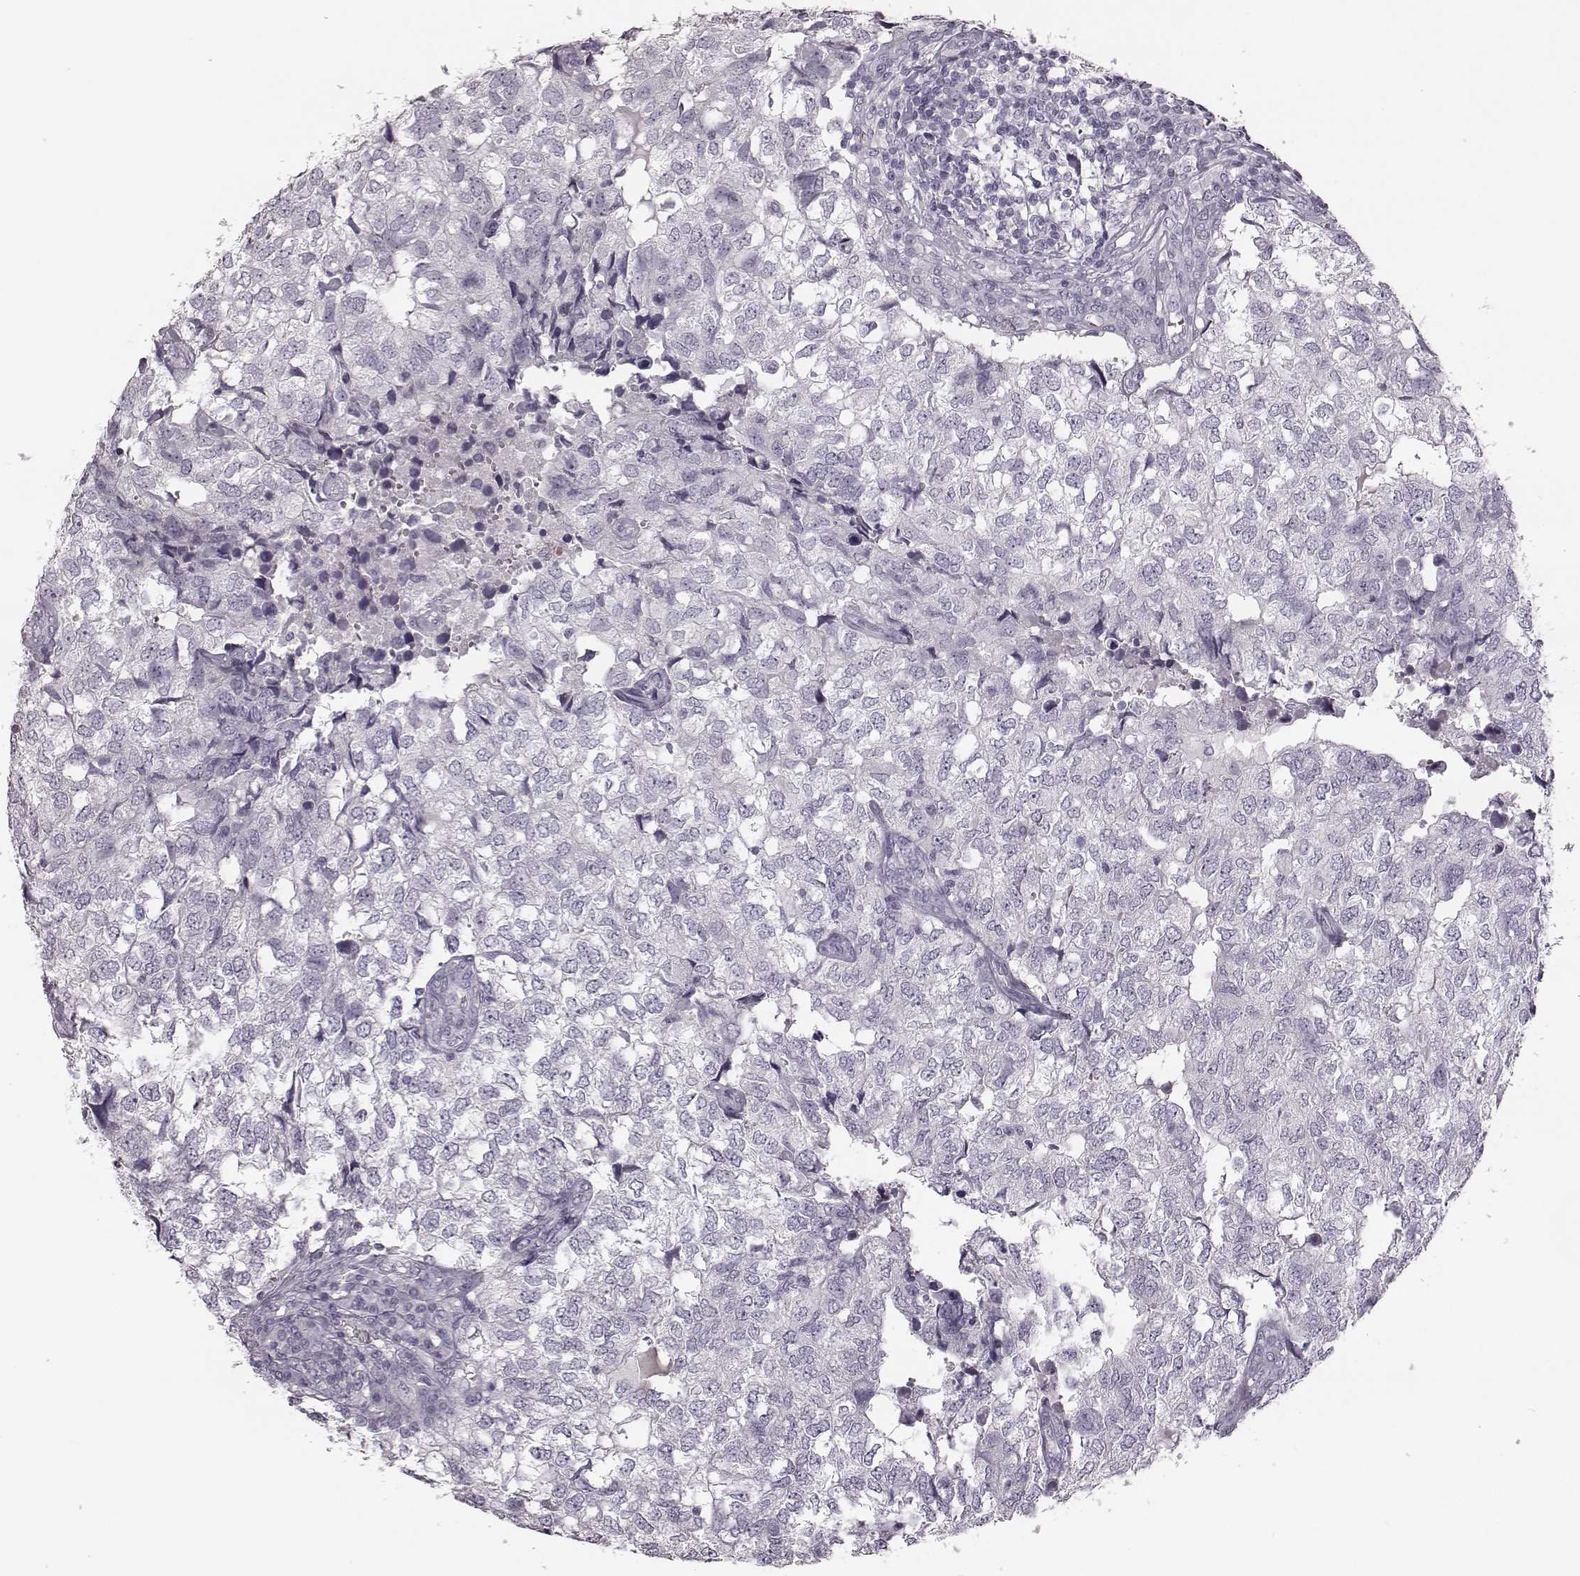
{"staining": {"intensity": "negative", "quantity": "none", "location": "none"}, "tissue": "breast cancer", "cell_type": "Tumor cells", "image_type": "cancer", "snomed": [{"axis": "morphology", "description": "Duct carcinoma"}, {"axis": "topography", "description": "Breast"}], "caption": "Human breast cancer (infiltrating ductal carcinoma) stained for a protein using immunohistochemistry shows no expression in tumor cells.", "gene": "ZNF433", "patient": {"sex": "female", "age": 30}}